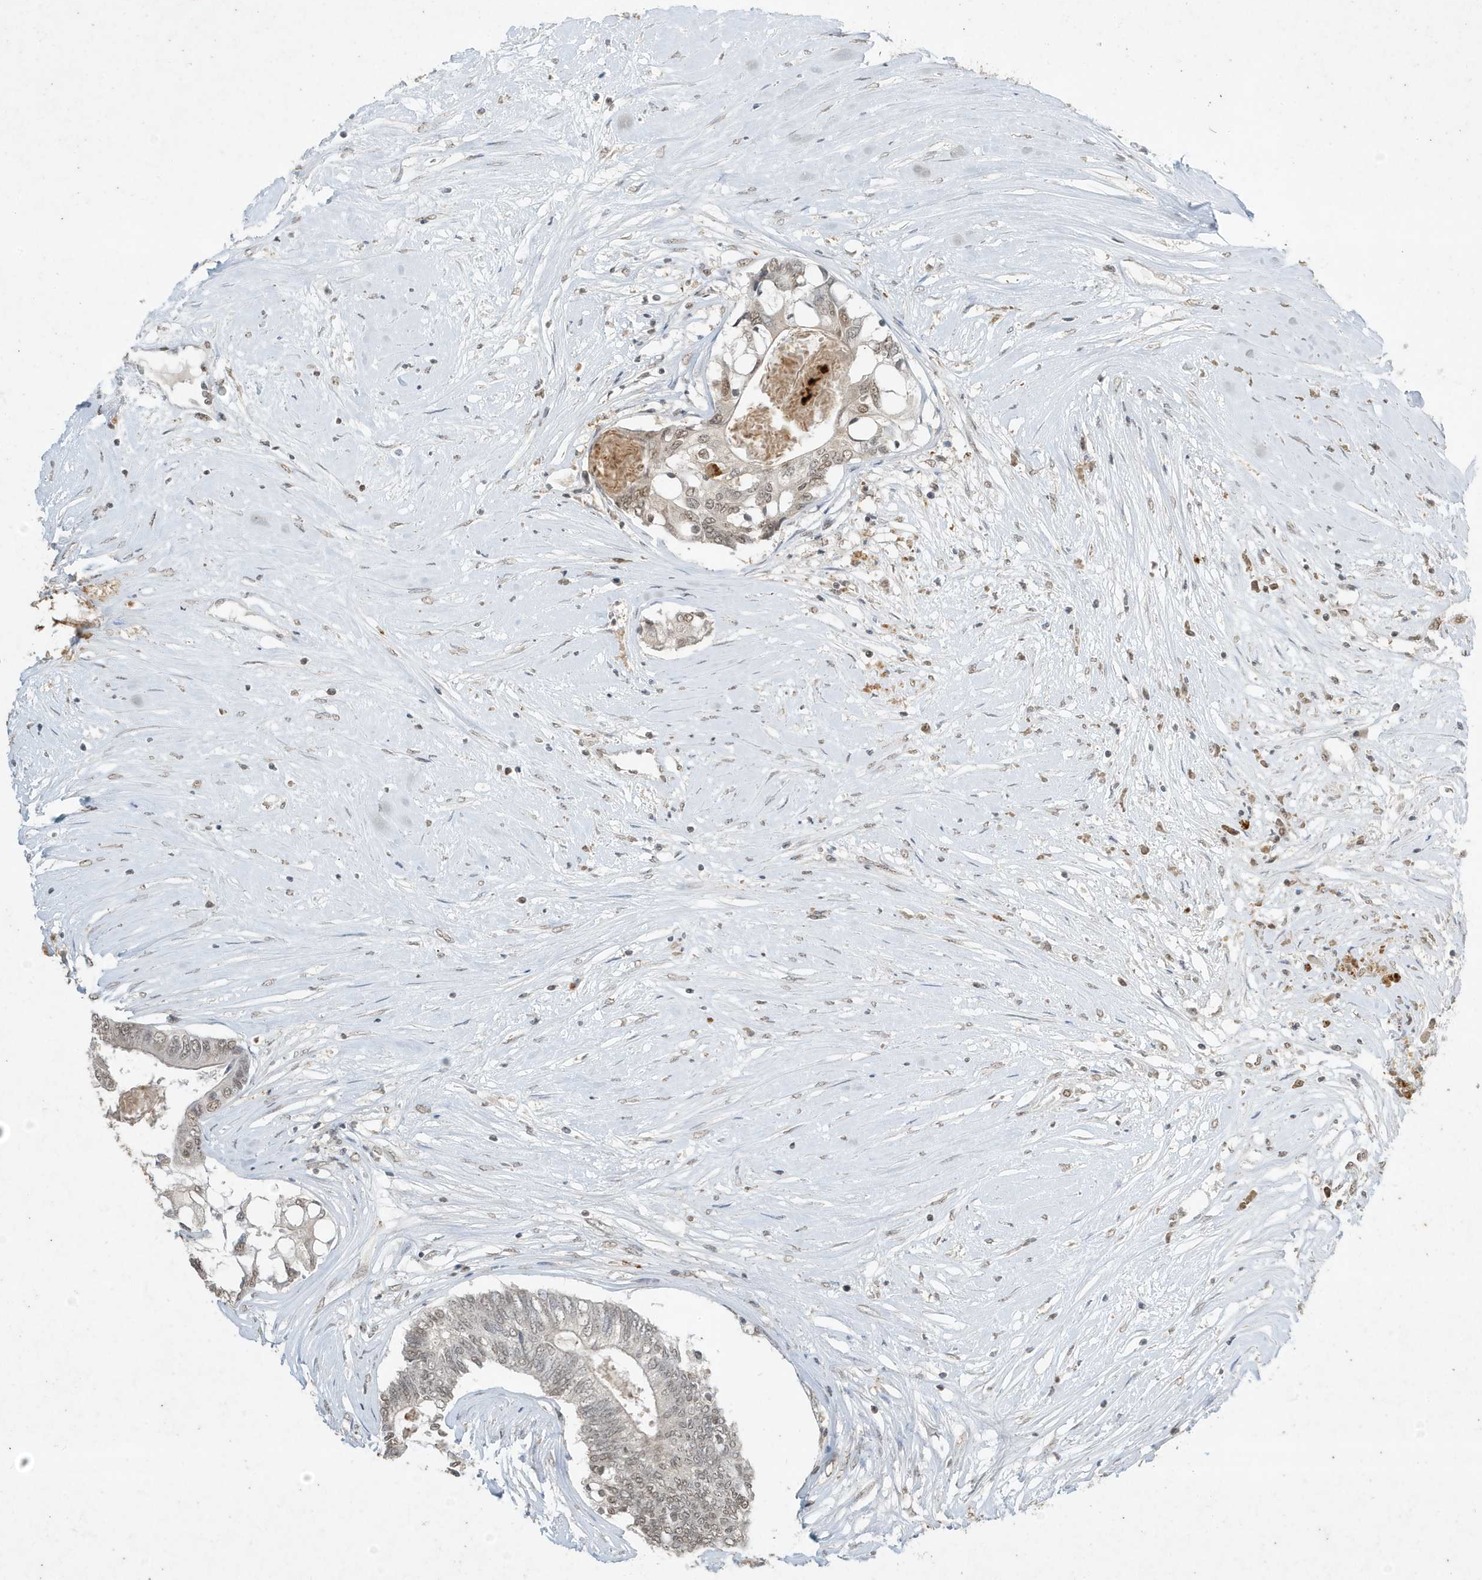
{"staining": {"intensity": "weak", "quantity": ">75%", "location": "nuclear"}, "tissue": "colorectal cancer", "cell_type": "Tumor cells", "image_type": "cancer", "snomed": [{"axis": "morphology", "description": "Adenocarcinoma, NOS"}, {"axis": "topography", "description": "Rectum"}], "caption": "An image of colorectal cancer stained for a protein shows weak nuclear brown staining in tumor cells.", "gene": "DEFA1", "patient": {"sex": "male", "age": 63}}